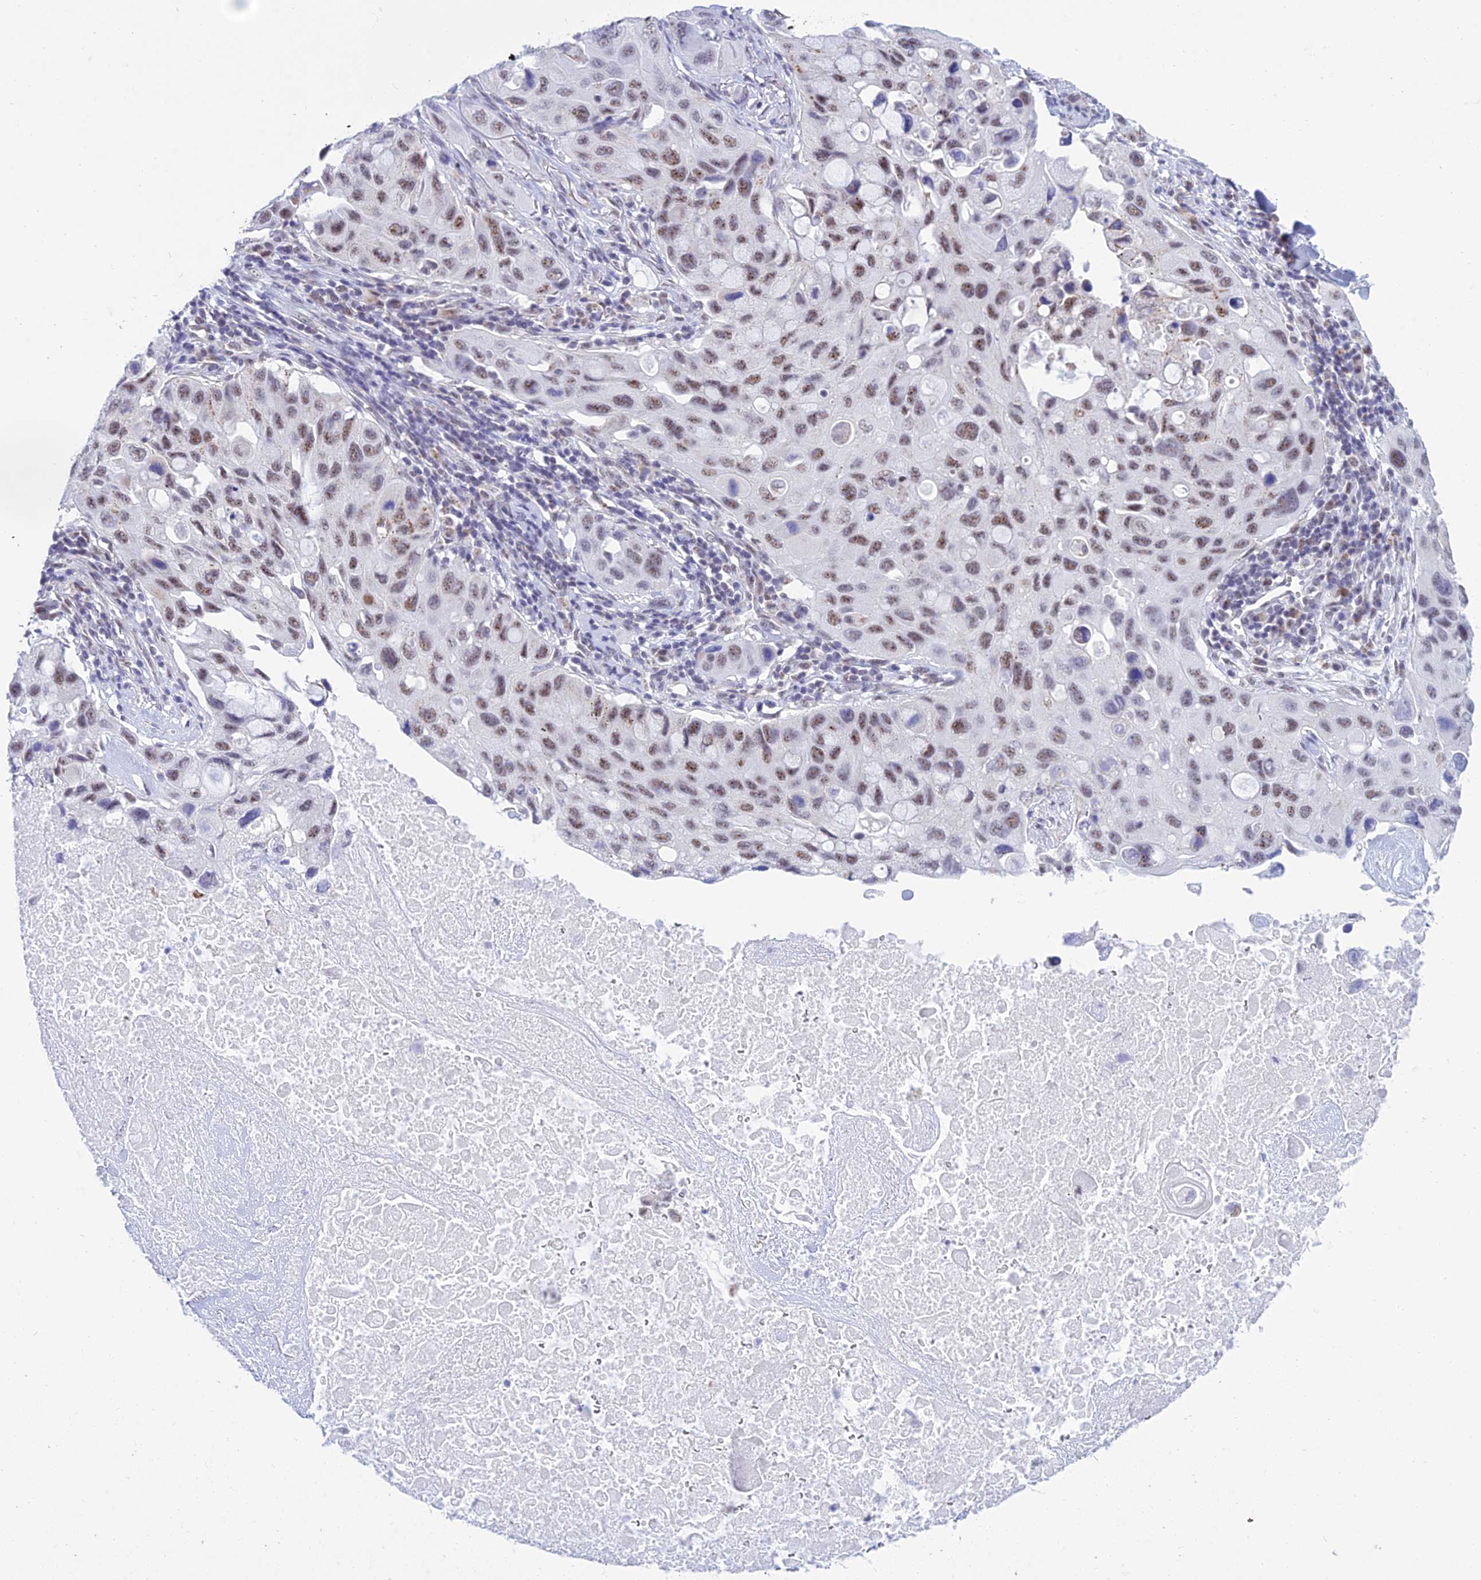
{"staining": {"intensity": "moderate", "quantity": ">75%", "location": "nuclear"}, "tissue": "lung cancer", "cell_type": "Tumor cells", "image_type": "cancer", "snomed": [{"axis": "morphology", "description": "Squamous cell carcinoma, NOS"}, {"axis": "topography", "description": "Lung"}], "caption": "Lung cancer (squamous cell carcinoma) stained with a protein marker displays moderate staining in tumor cells.", "gene": "KLF14", "patient": {"sex": "female", "age": 73}}